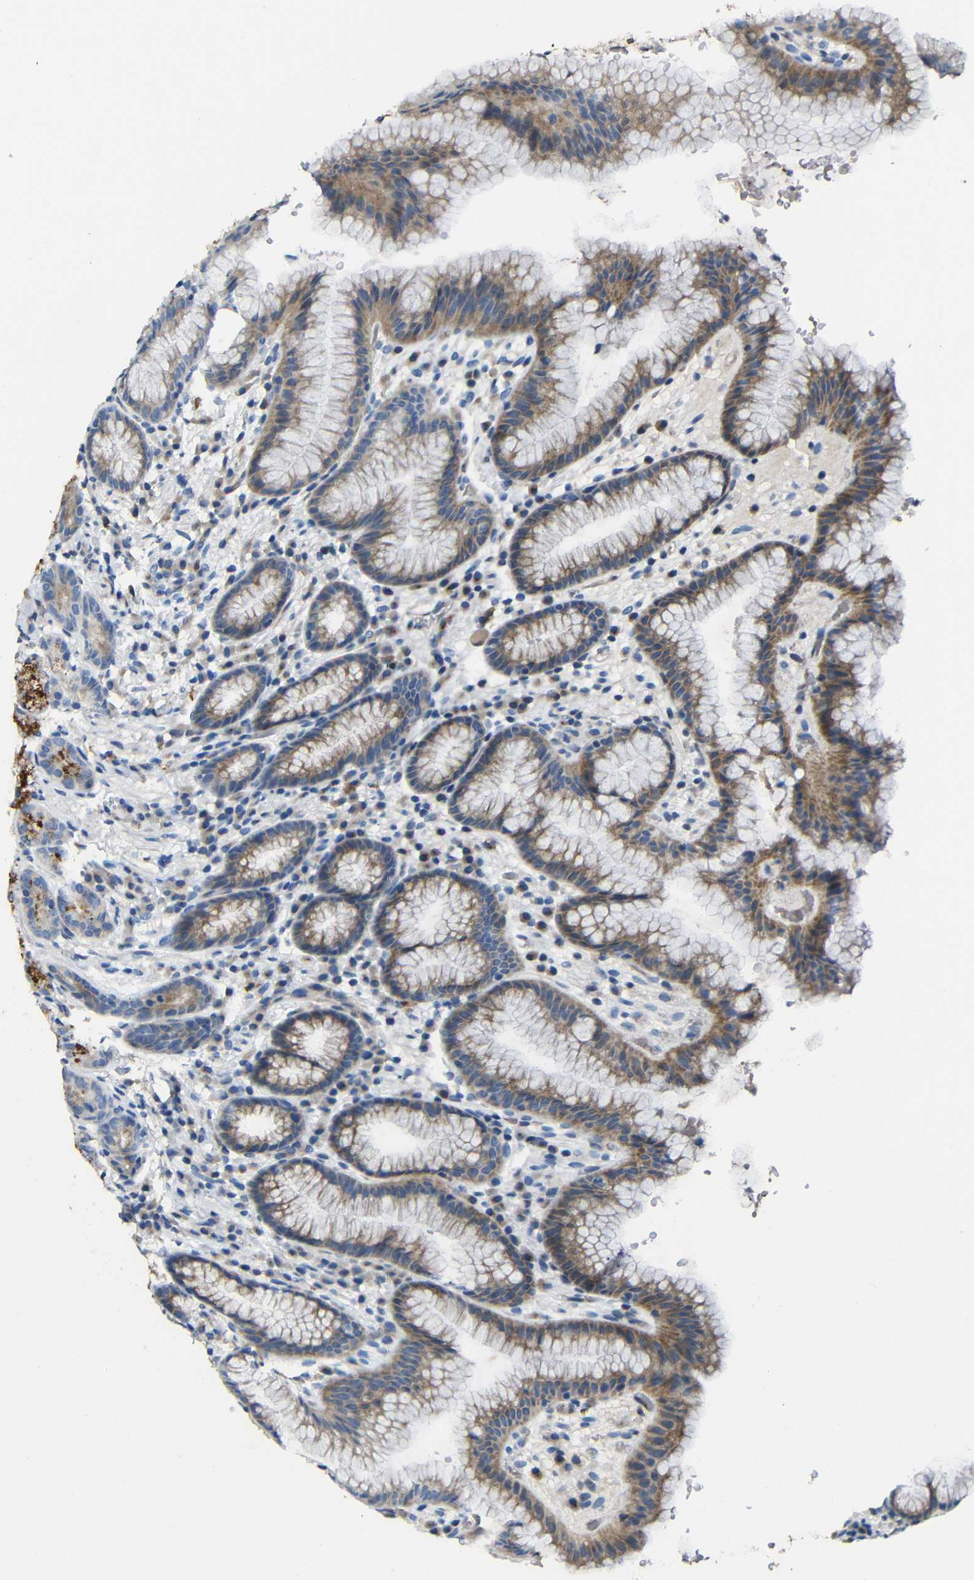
{"staining": {"intensity": "moderate", "quantity": "<25%", "location": "cytoplasmic/membranous"}, "tissue": "stomach", "cell_type": "Glandular cells", "image_type": "normal", "snomed": [{"axis": "morphology", "description": "Normal tissue, NOS"}, {"axis": "topography", "description": "Stomach, lower"}], "caption": "A high-resolution photomicrograph shows immunohistochemistry staining of benign stomach, which shows moderate cytoplasmic/membranous staining in approximately <25% of glandular cells. The protein is shown in brown color, while the nuclei are stained blue.", "gene": "ACKR2", "patient": {"sex": "male", "age": 52}}